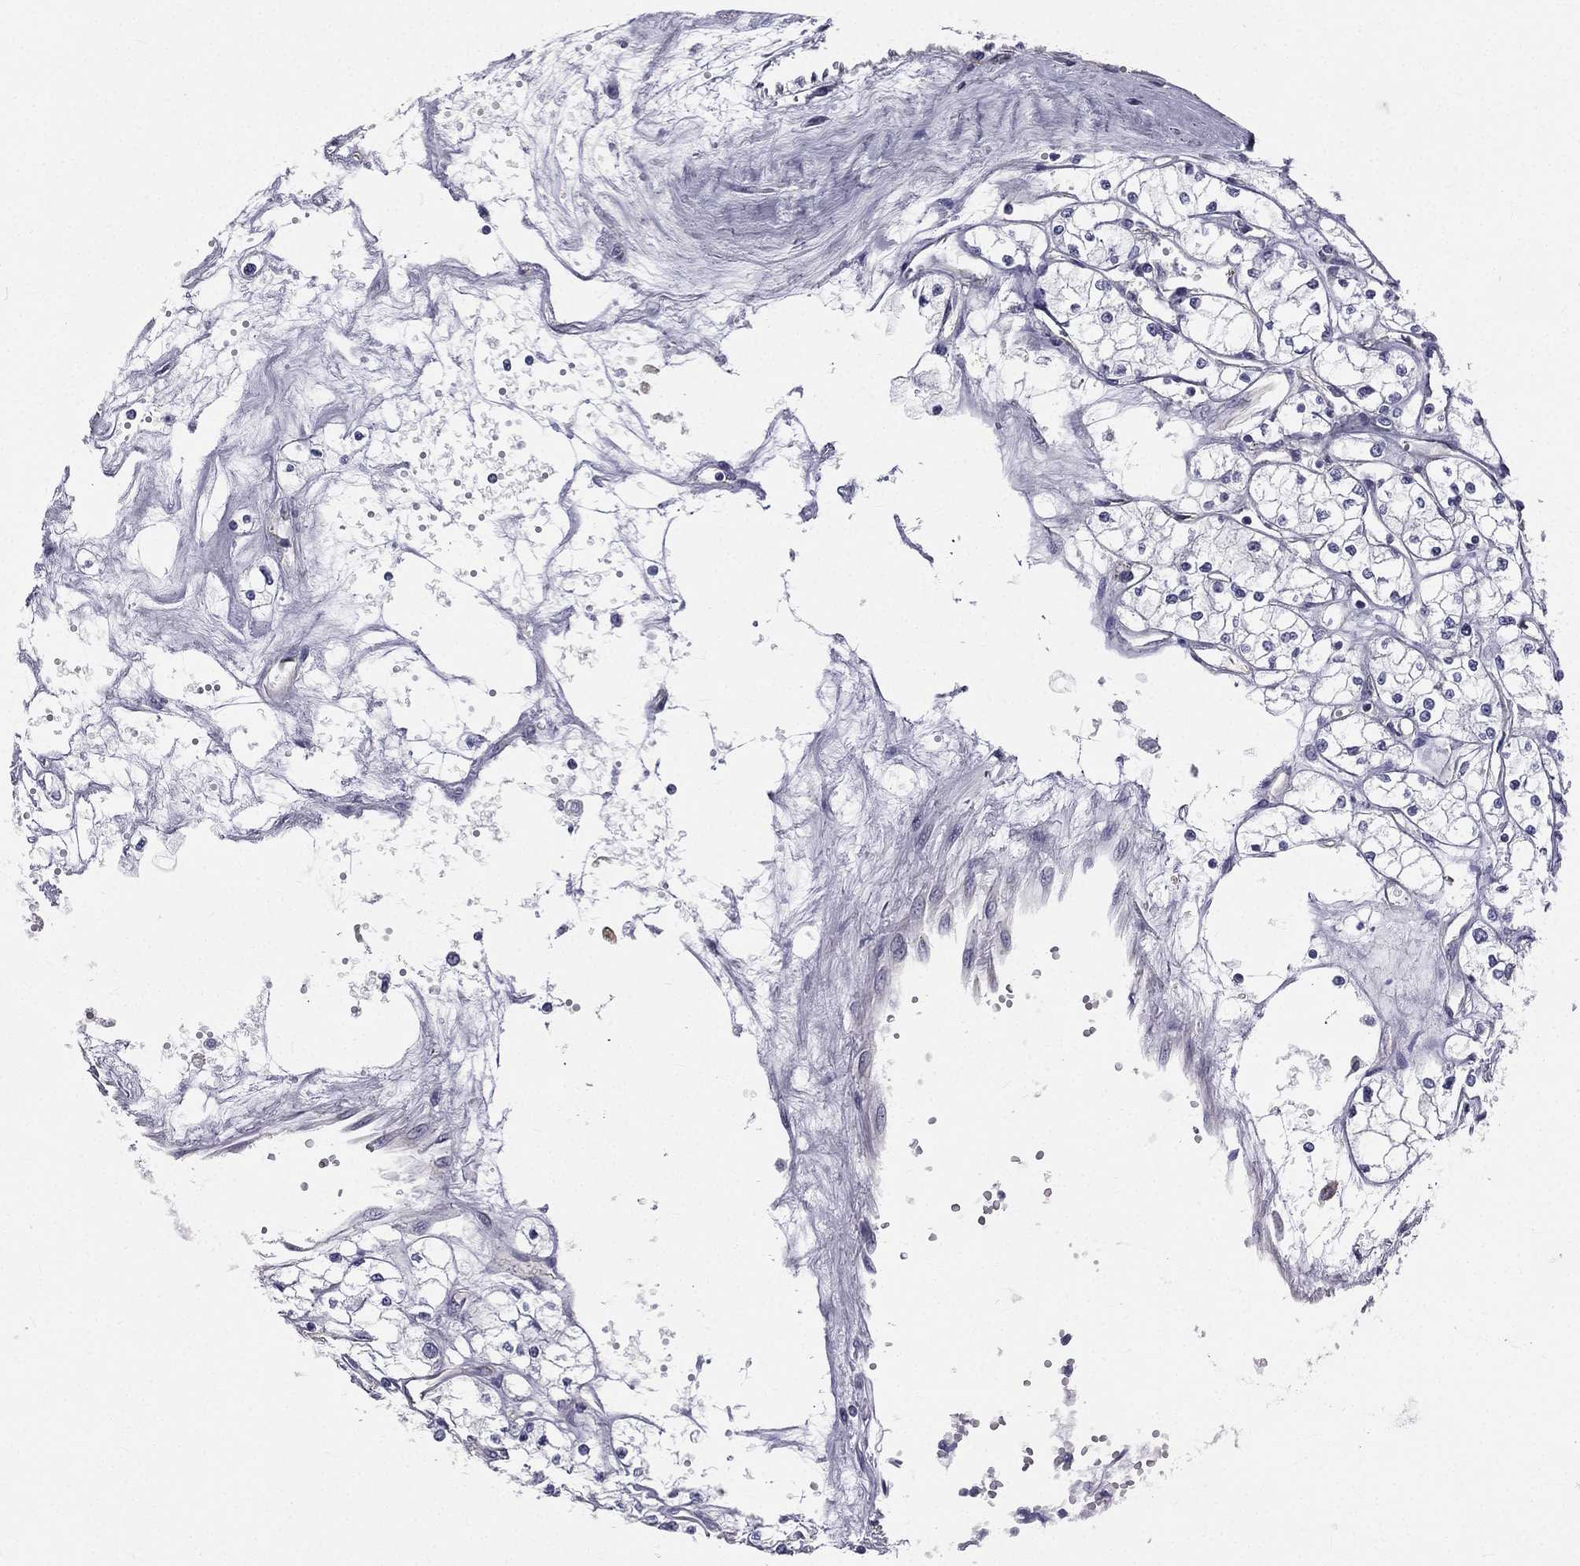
{"staining": {"intensity": "negative", "quantity": "none", "location": "none"}, "tissue": "renal cancer", "cell_type": "Tumor cells", "image_type": "cancer", "snomed": [{"axis": "morphology", "description": "Adenocarcinoma, NOS"}, {"axis": "topography", "description": "Kidney"}], "caption": "Adenocarcinoma (renal) was stained to show a protein in brown. There is no significant staining in tumor cells.", "gene": "MUC13", "patient": {"sex": "male", "age": 67}}